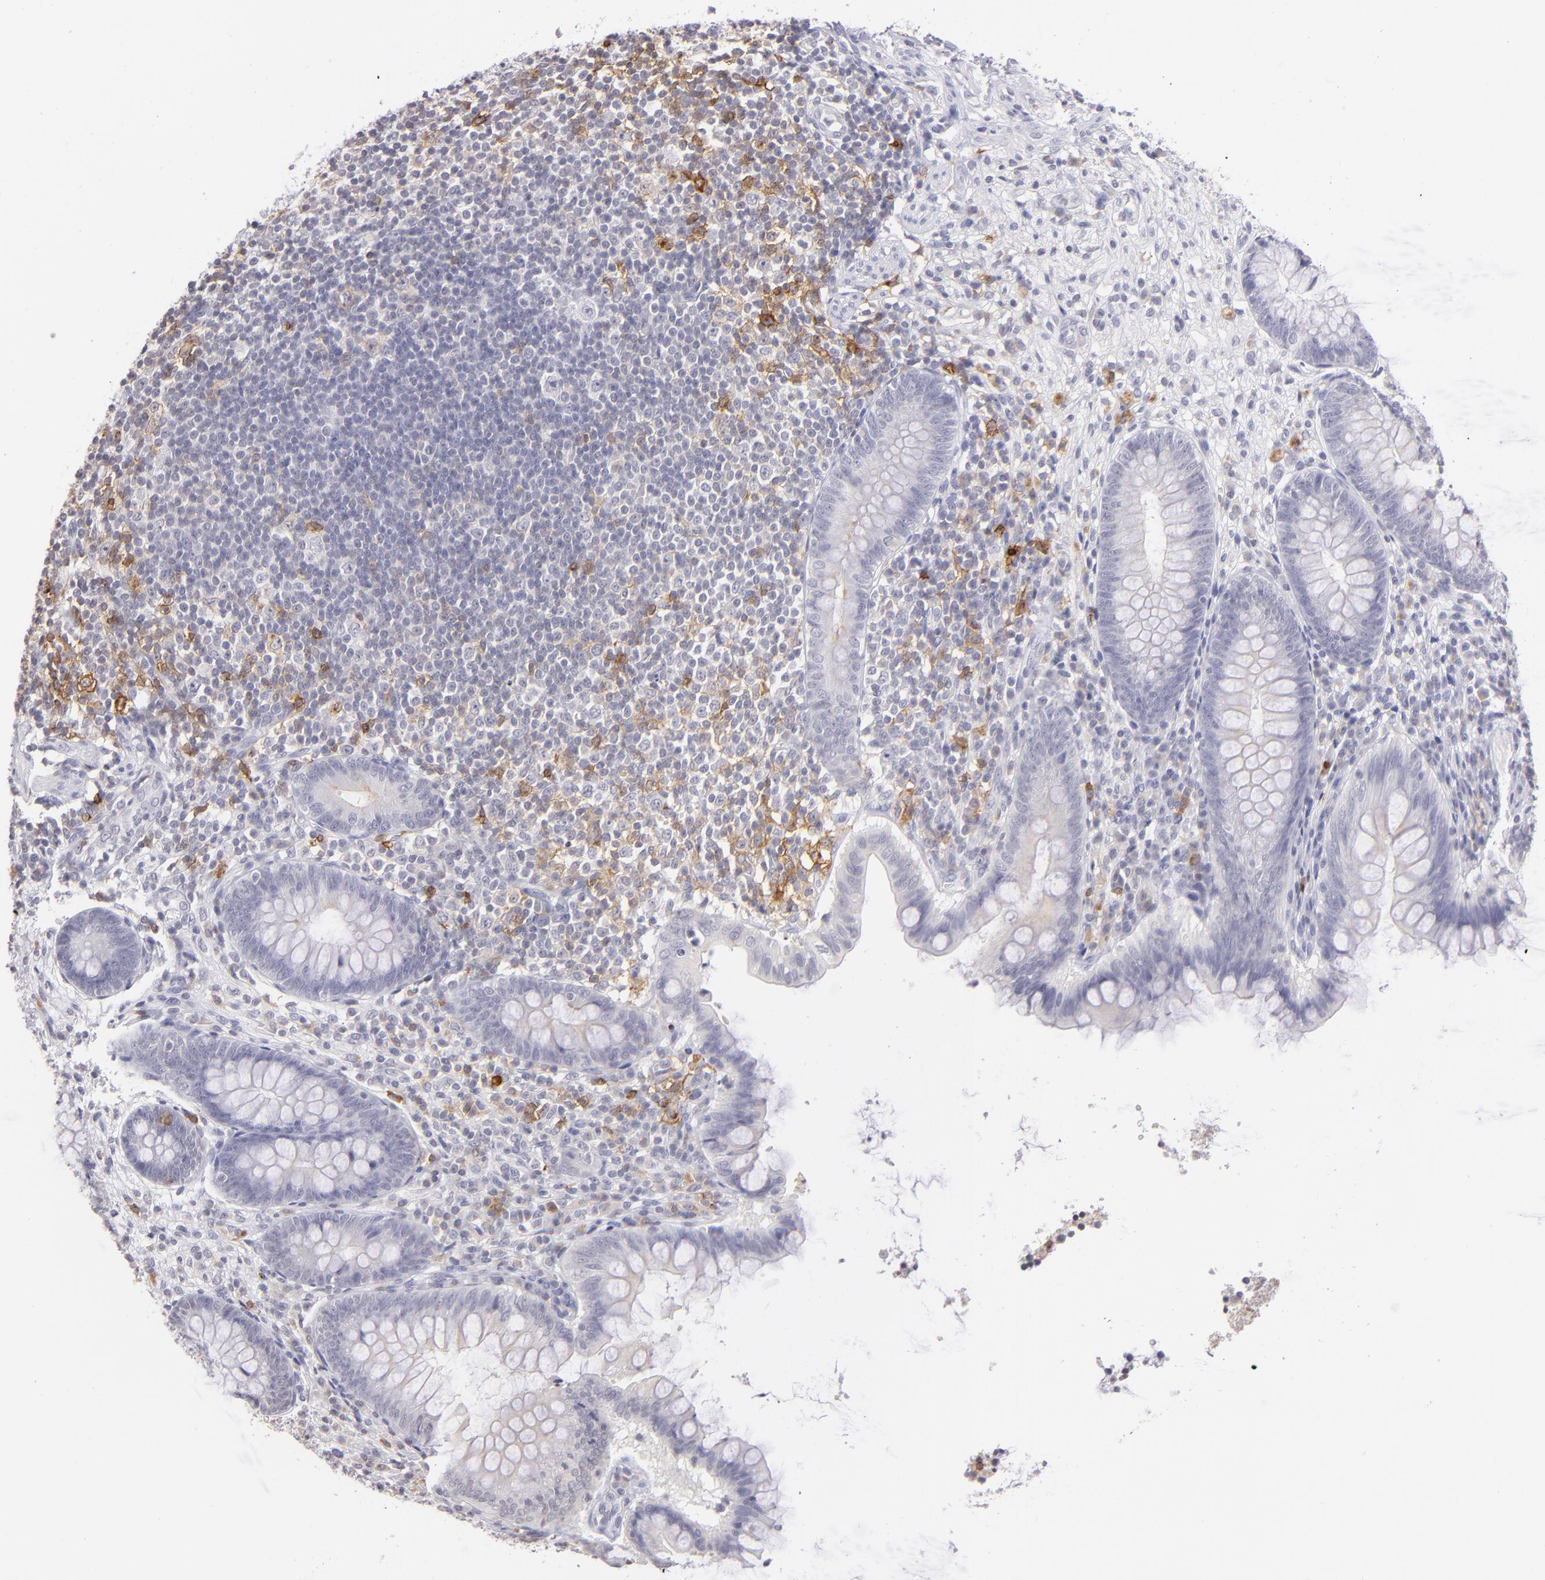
{"staining": {"intensity": "negative", "quantity": "none", "location": "none"}, "tissue": "appendix", "cell_type": "Glandular cells", "image_type": "normal", "snomed": [{"axis": "morphology", "description": "Normal tissue, NOS"}, {"axis": "topography", "description": "Appendix"}], "caption": "High power microscopy photomicrograph of an IHC image of benign appendix, revealing no significant positivity in glandular cells. (Stains: DAB immunohistochemistry with hematoxylin counter stain, Microscopy: brightfield microscopy at high magnification).", "gene": "IL2RA", "patient": {"sex": "female", "age": 66}}